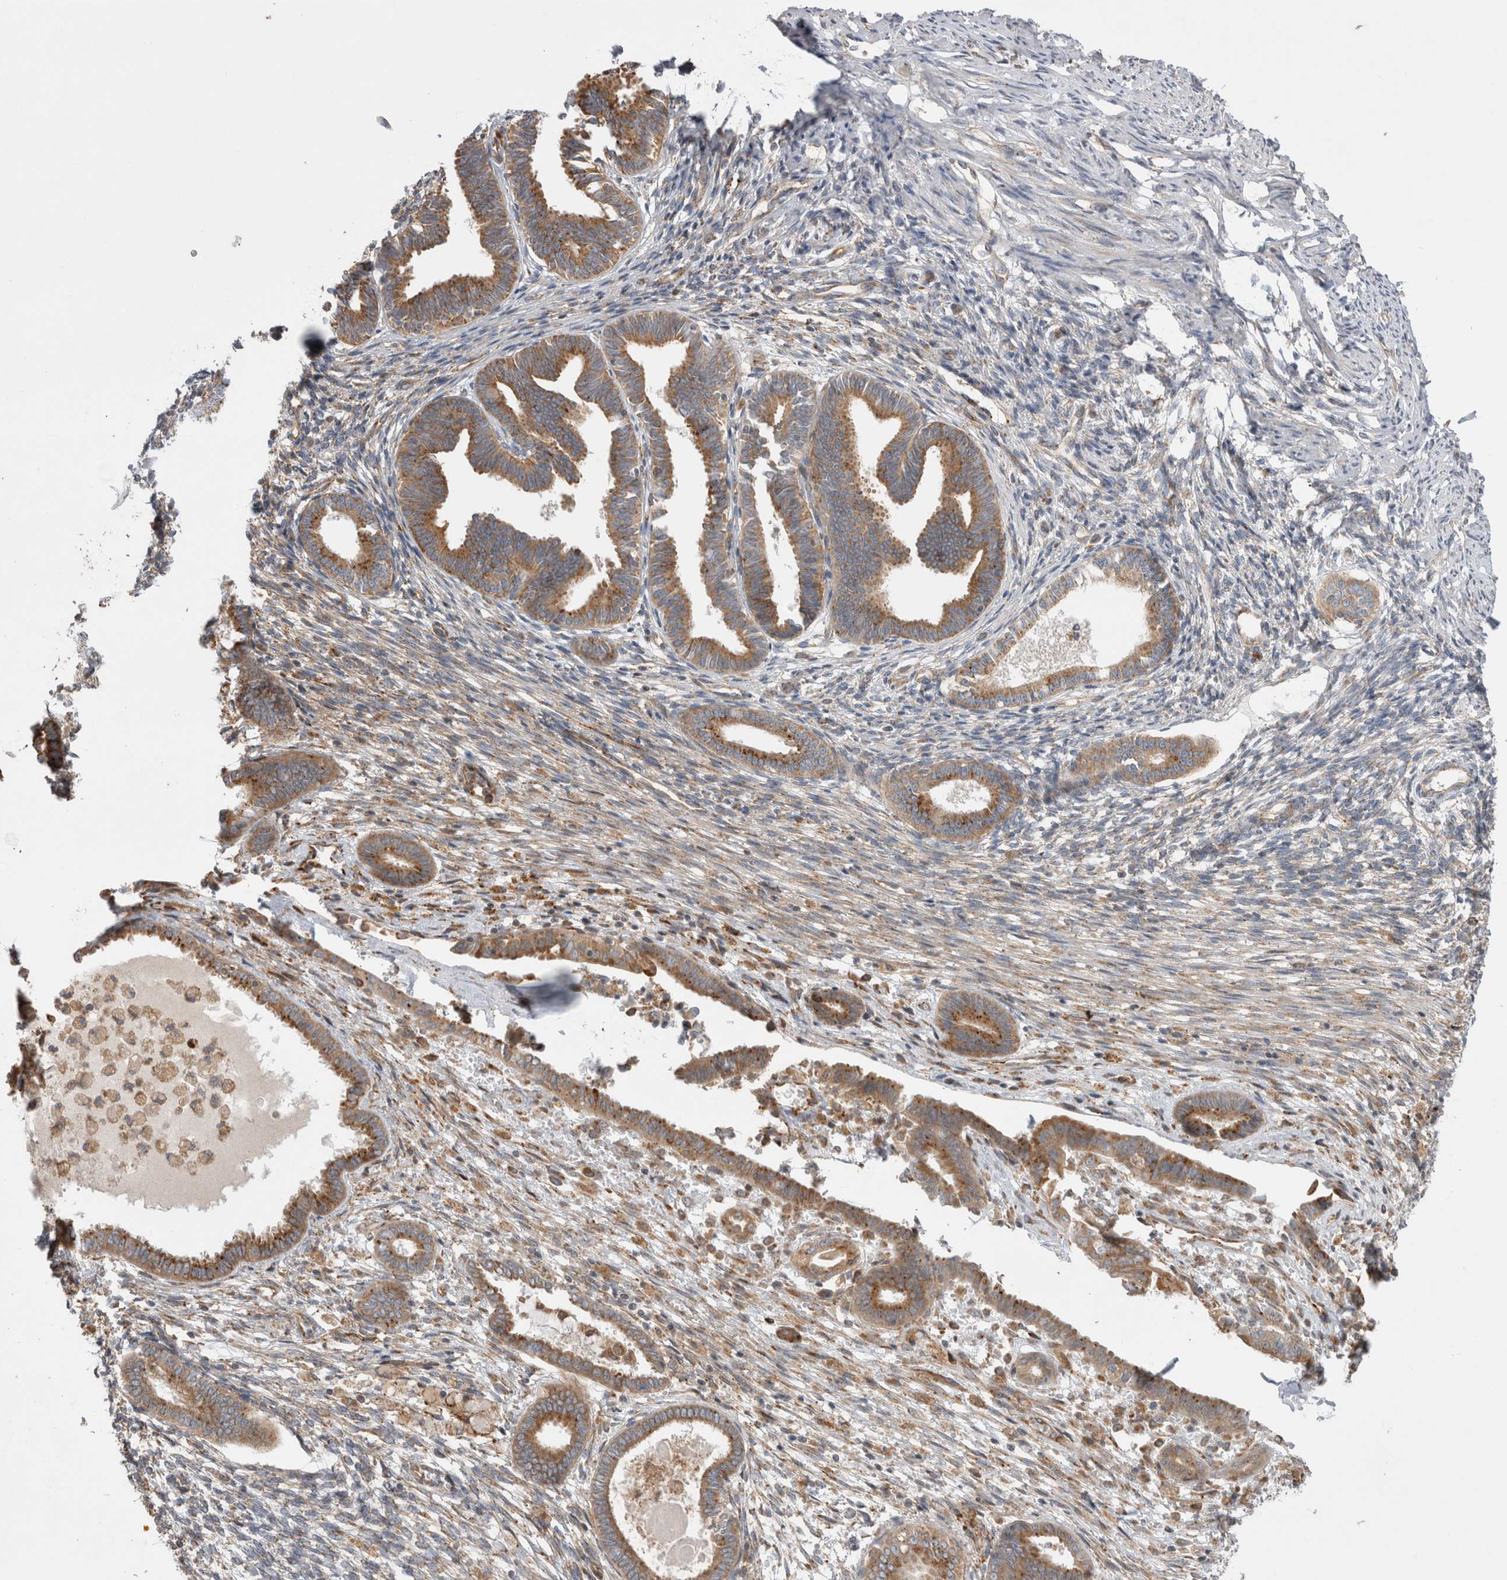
{"staining": {"intensity": "negative", "quantity": "none", "location": "none"}, "tissue": "endometrium", "cell_type": "Cells in endometrial stroma", "image_type": "normal", "snomed": [{"axis": "morphology", "description": "Normal tissue, NOS"}, {"axis": "topography", "description": "Endometrium"}], "caption": "High magnification brightfield microscopy of benign endometrium stained with DAB (brown) and counterstained with hematoxylin (blue): cells in endometrial stroma show no significant staining. Nuclei are stained in blue.", "gene": "PDCD10", "patient": {"sex": "female", "age": 56}}